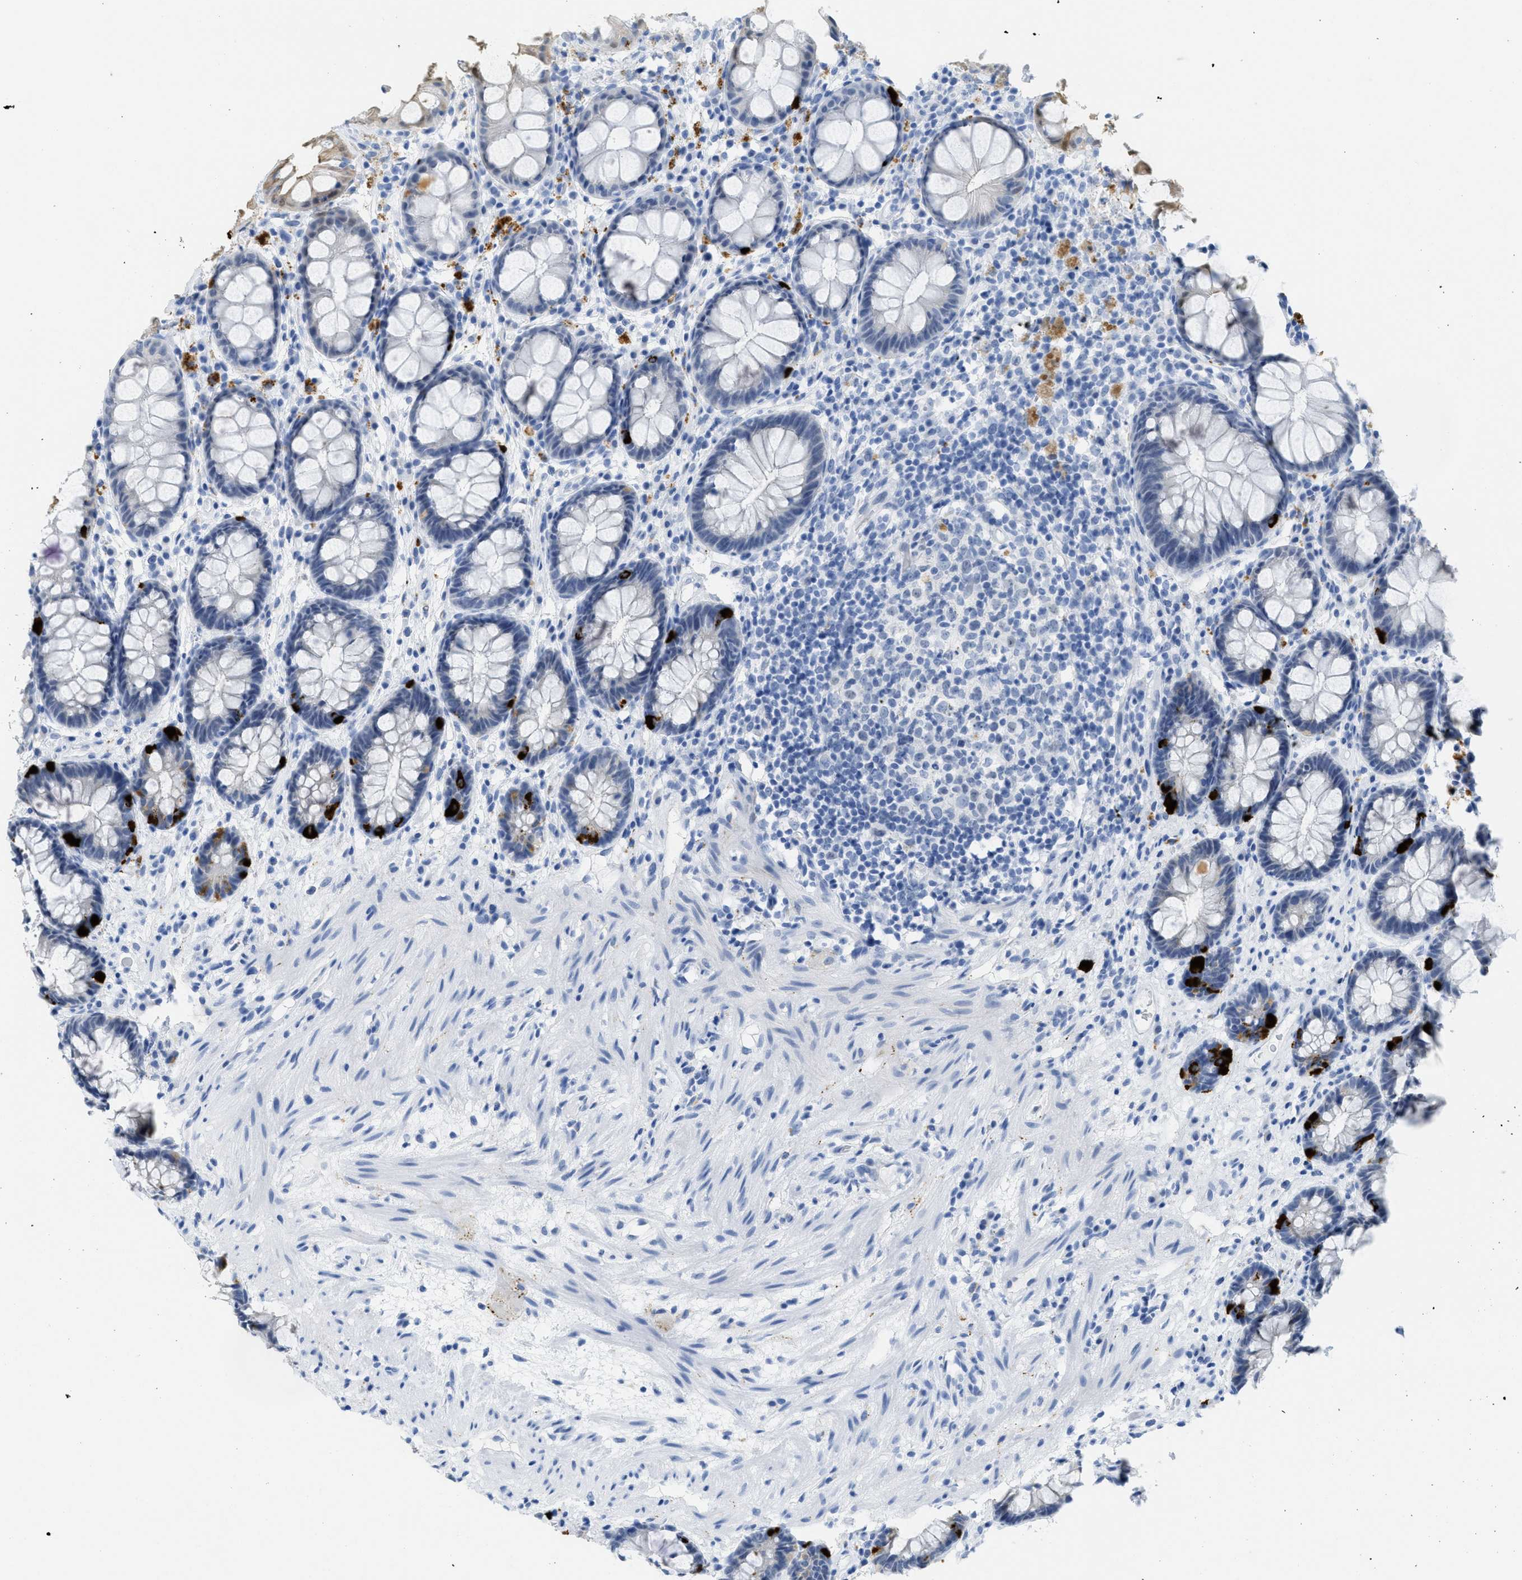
{"staining": {"intensity": "strong", "quantity": "<25%", "location": "cytoplasmic/membranous"}, "tissue": "rectum", "cell_type": "Glandular cells", "image_type": "normal", "snomed": [{"axis": "morphology", "description": "Normal tissue, NOS"}, {"axis": "topography", "description": "Rectum"}], "caption": "Immunohistochemical staining of unremarkable rectum reveals <25% levels of strong cytoplasmic/membranous protein expression in about <25% of glandular cells. (Brightfield microscopy of DAB IHC at high magnification).", "gene": "WDR4", "patient": {"sex": "male", "age": 64}}